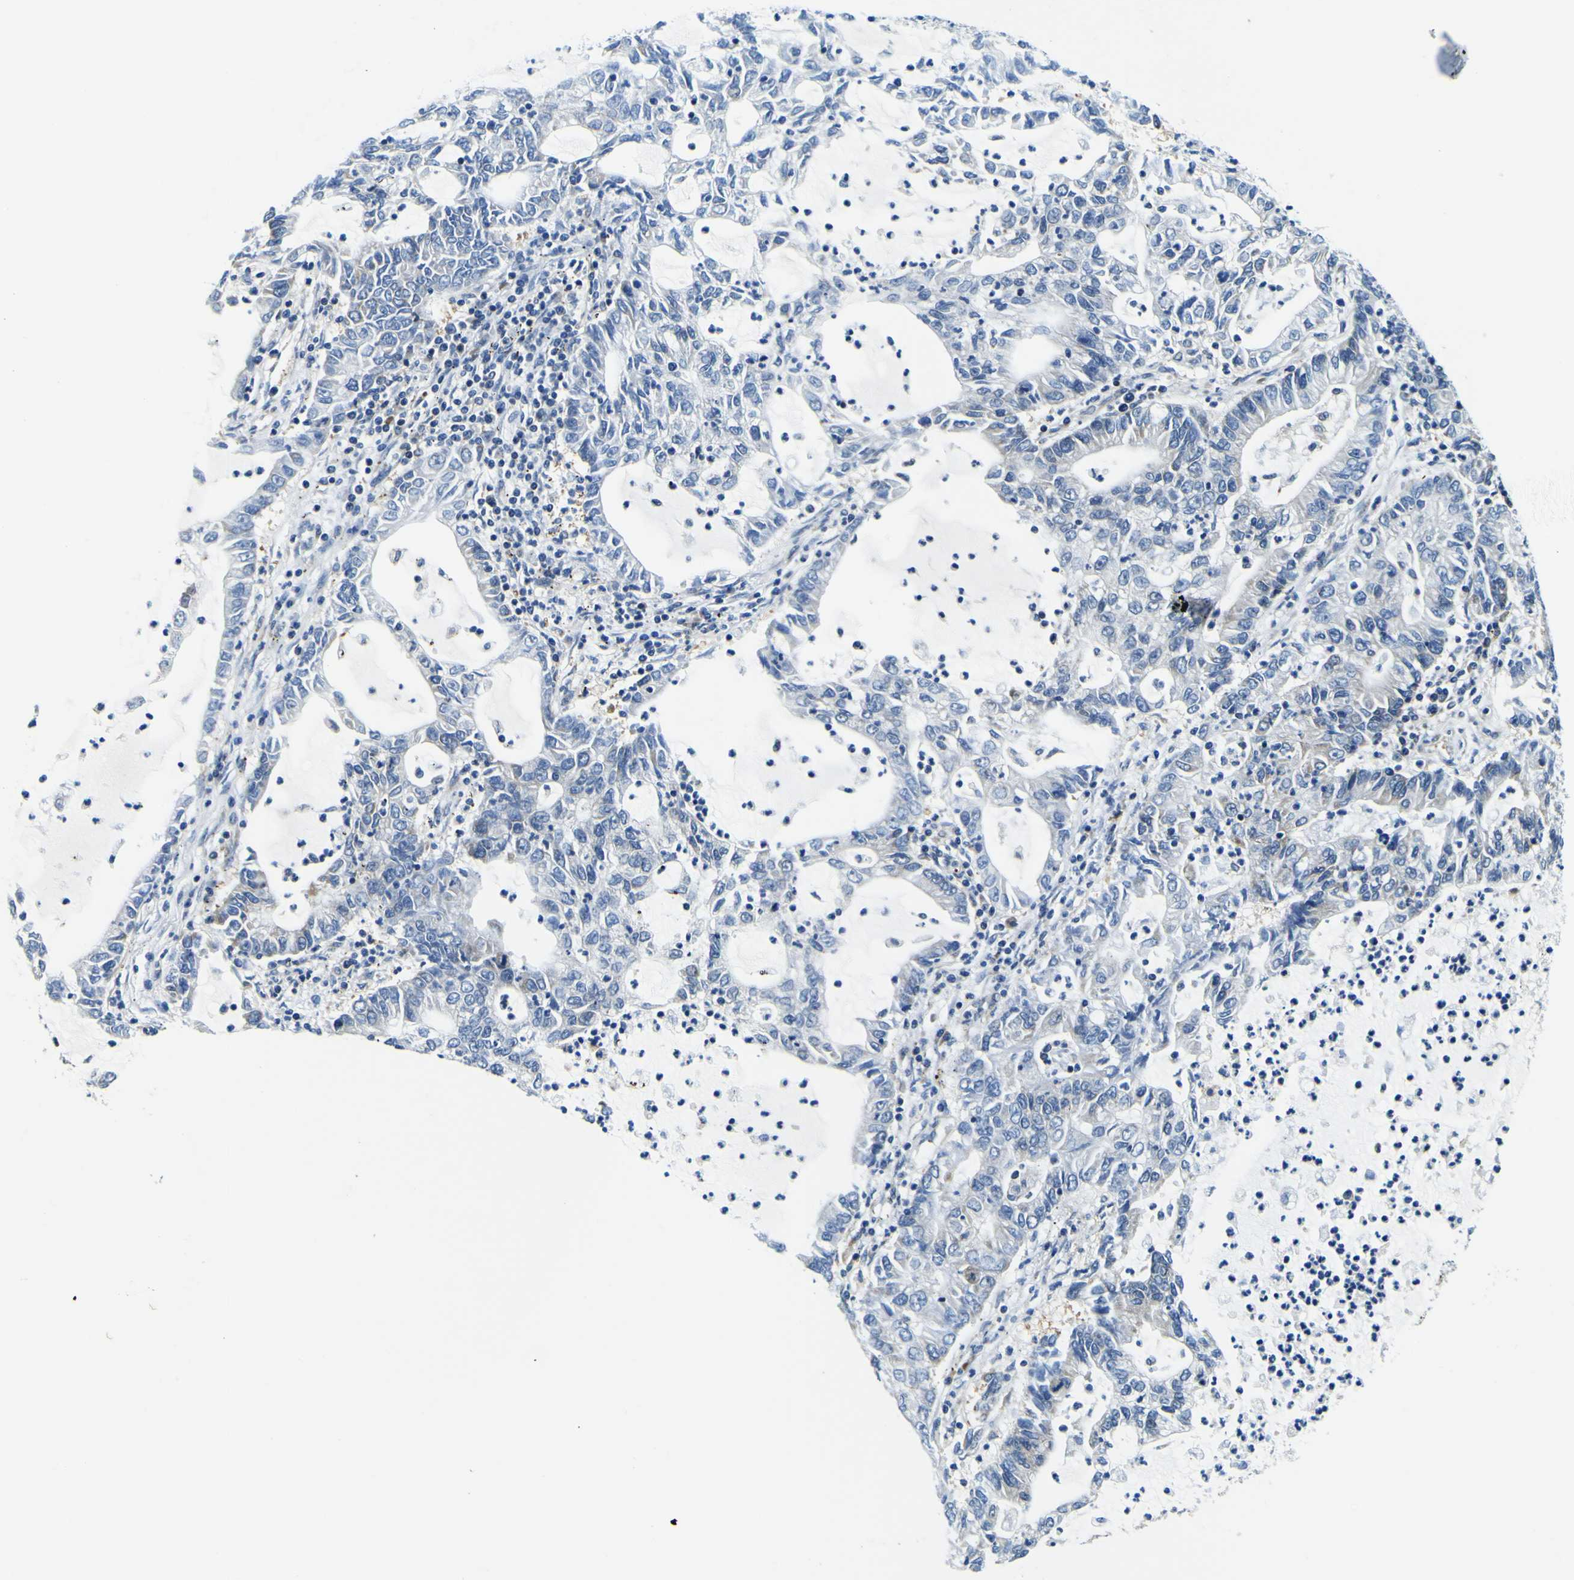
{"staining": {"intensity": "negative", "quantity": "none", "location": "none"}, "tissue": "lung cancer", "cell_type": "Tumor cells", "image_type": "cancer", "snomed": [{"axis": "morphology", "description": "Adenocarcinoma, NOS"}, {"axis": "topography", "description": "Lung"}], "caption": "The IHC micrograph has no significant positivity in tumor cells of lung cancer tissue.", "gene": "NLRP3", "patient": {"sex": "female", "age": 51}}